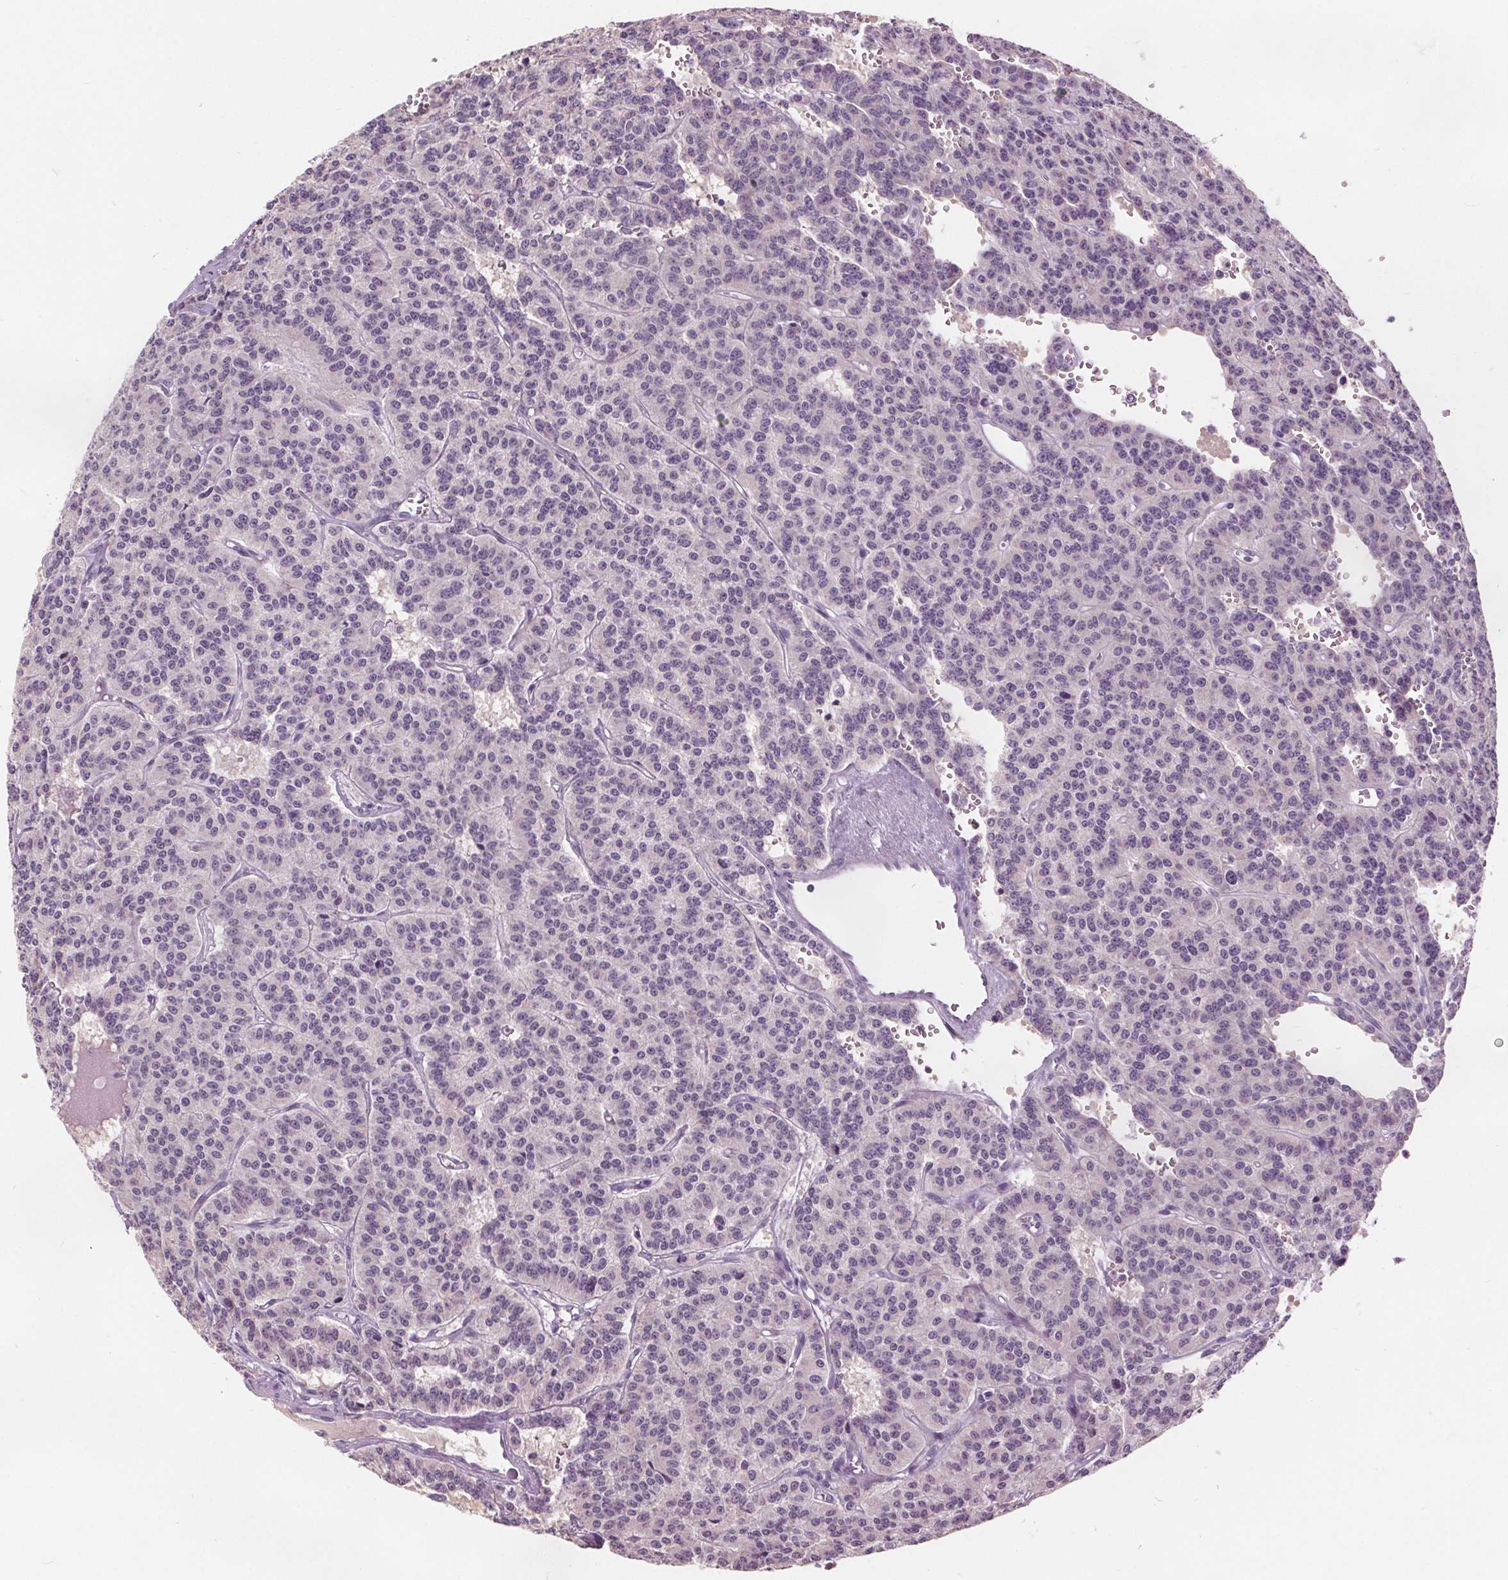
{"staining": {"intensity": "negative", "quantity": "none", "location": "none"}, "tissue": "carcinoid", "cell_type": "Tumor cells", "image_type": "cancer", "snomed": [{"axis": "morphology", "description": "Carcinoid, malignant, NOS"}, {"axis": "topography", "description": "Lung"}], "caption": "Carcinoid was stained to show a protein in brown. There is no significant staining in tumor cells. (Stains: DAB immunohistochemistry (IHC) with hematoxylin counter stain, Microscopy: brightfield microscopy at high magnification).", "gene": "ACOX2", "patient": {"sex": "female", "age": 71}}